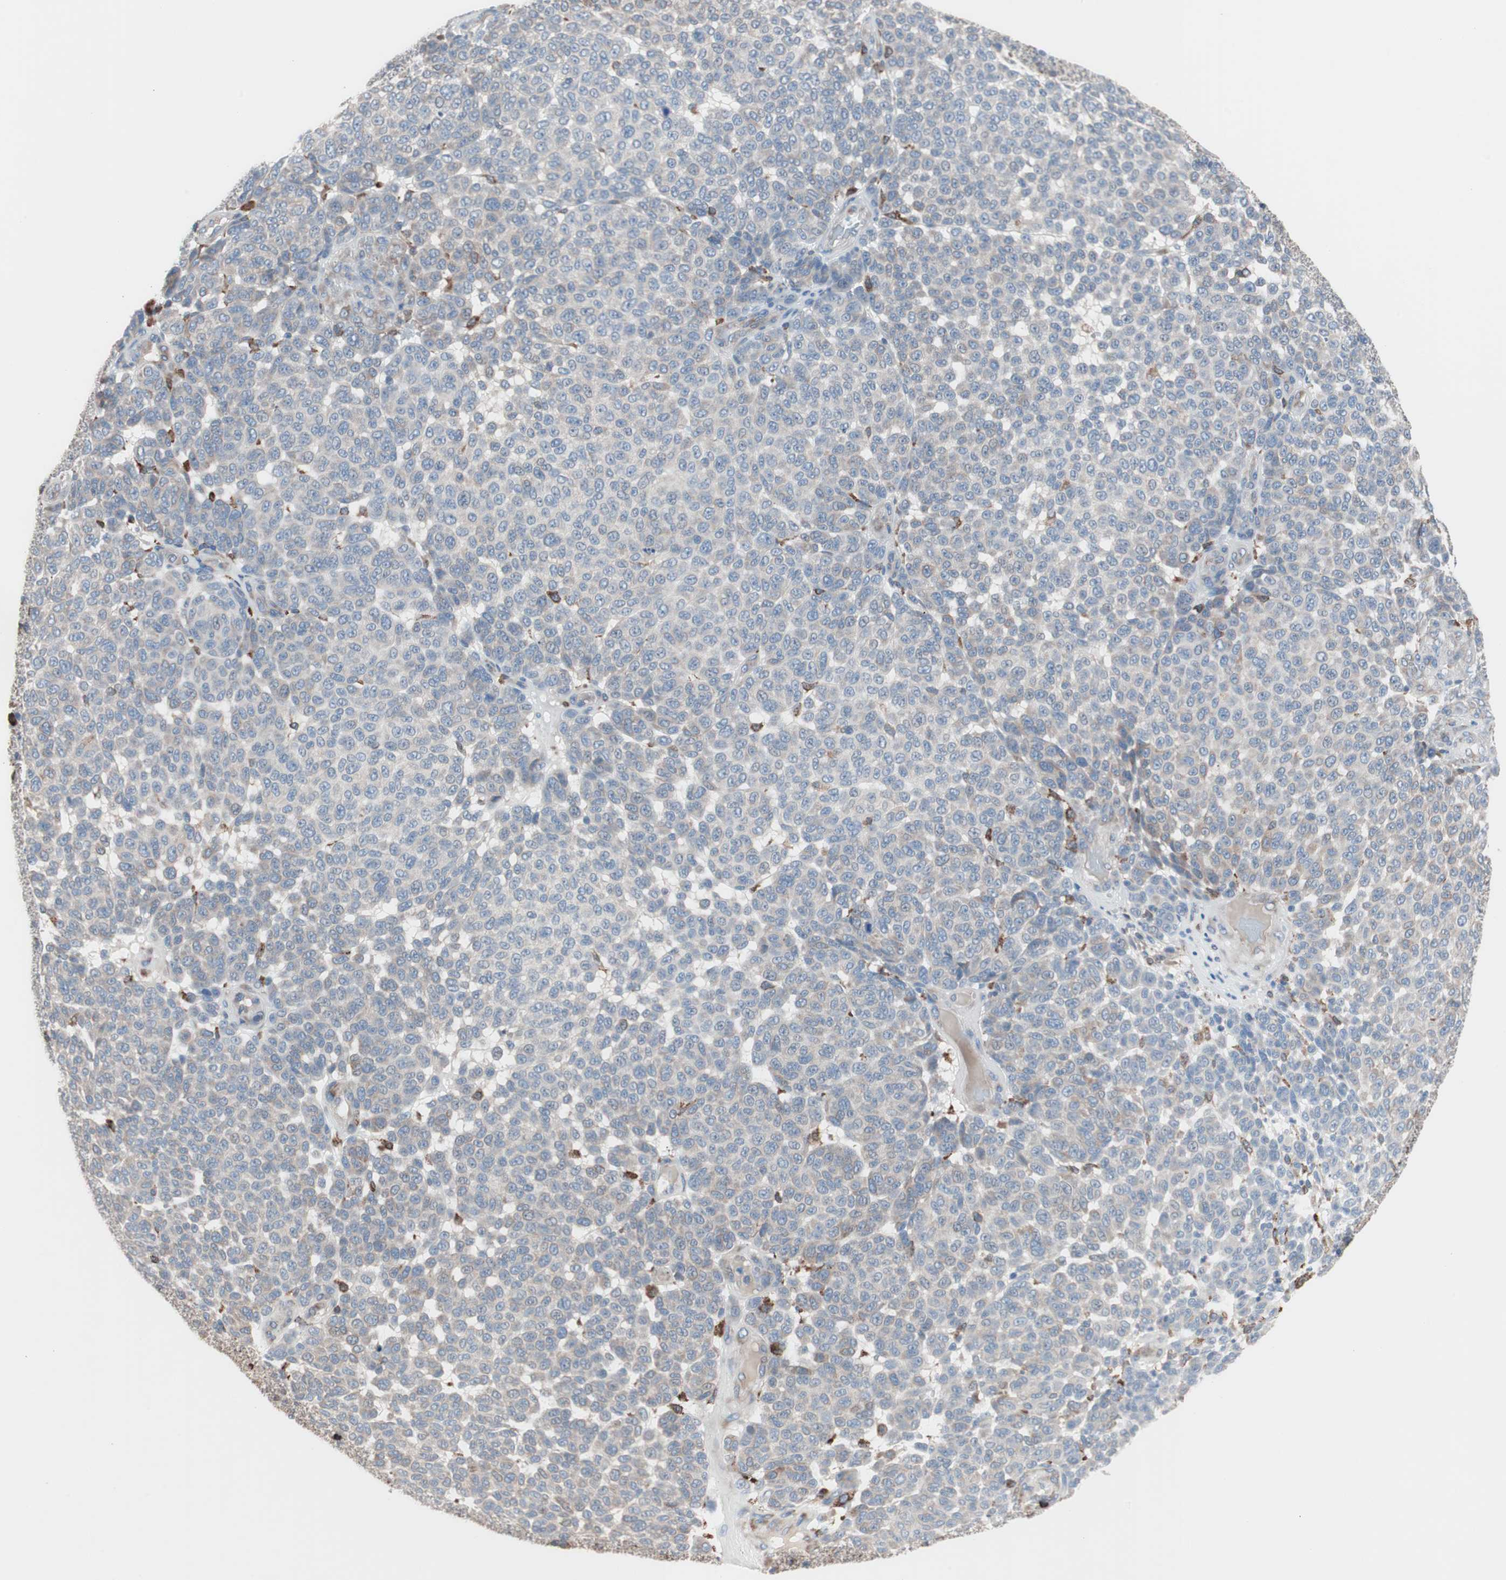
{"staining": {"intensity": "weak", "quantity": "<25%", "location": "cytoplasmic/membranous"}, "tissue": "melanoma", "cell_type": "Tumor cells", "image_type": "cancer", "snomed": [{"axis": "morphology", "description": "Malignant melanoma, NOS"}, {"axis": "topography", "description": "Skin"}], "caption": "A high-resolution image shows immunohistochemistry (IHC) staining of melanoma, which shows no significant positivity in tumor cells.", "gene": "SLC27A4", "patient": {"sex": "male", "age": 59}}